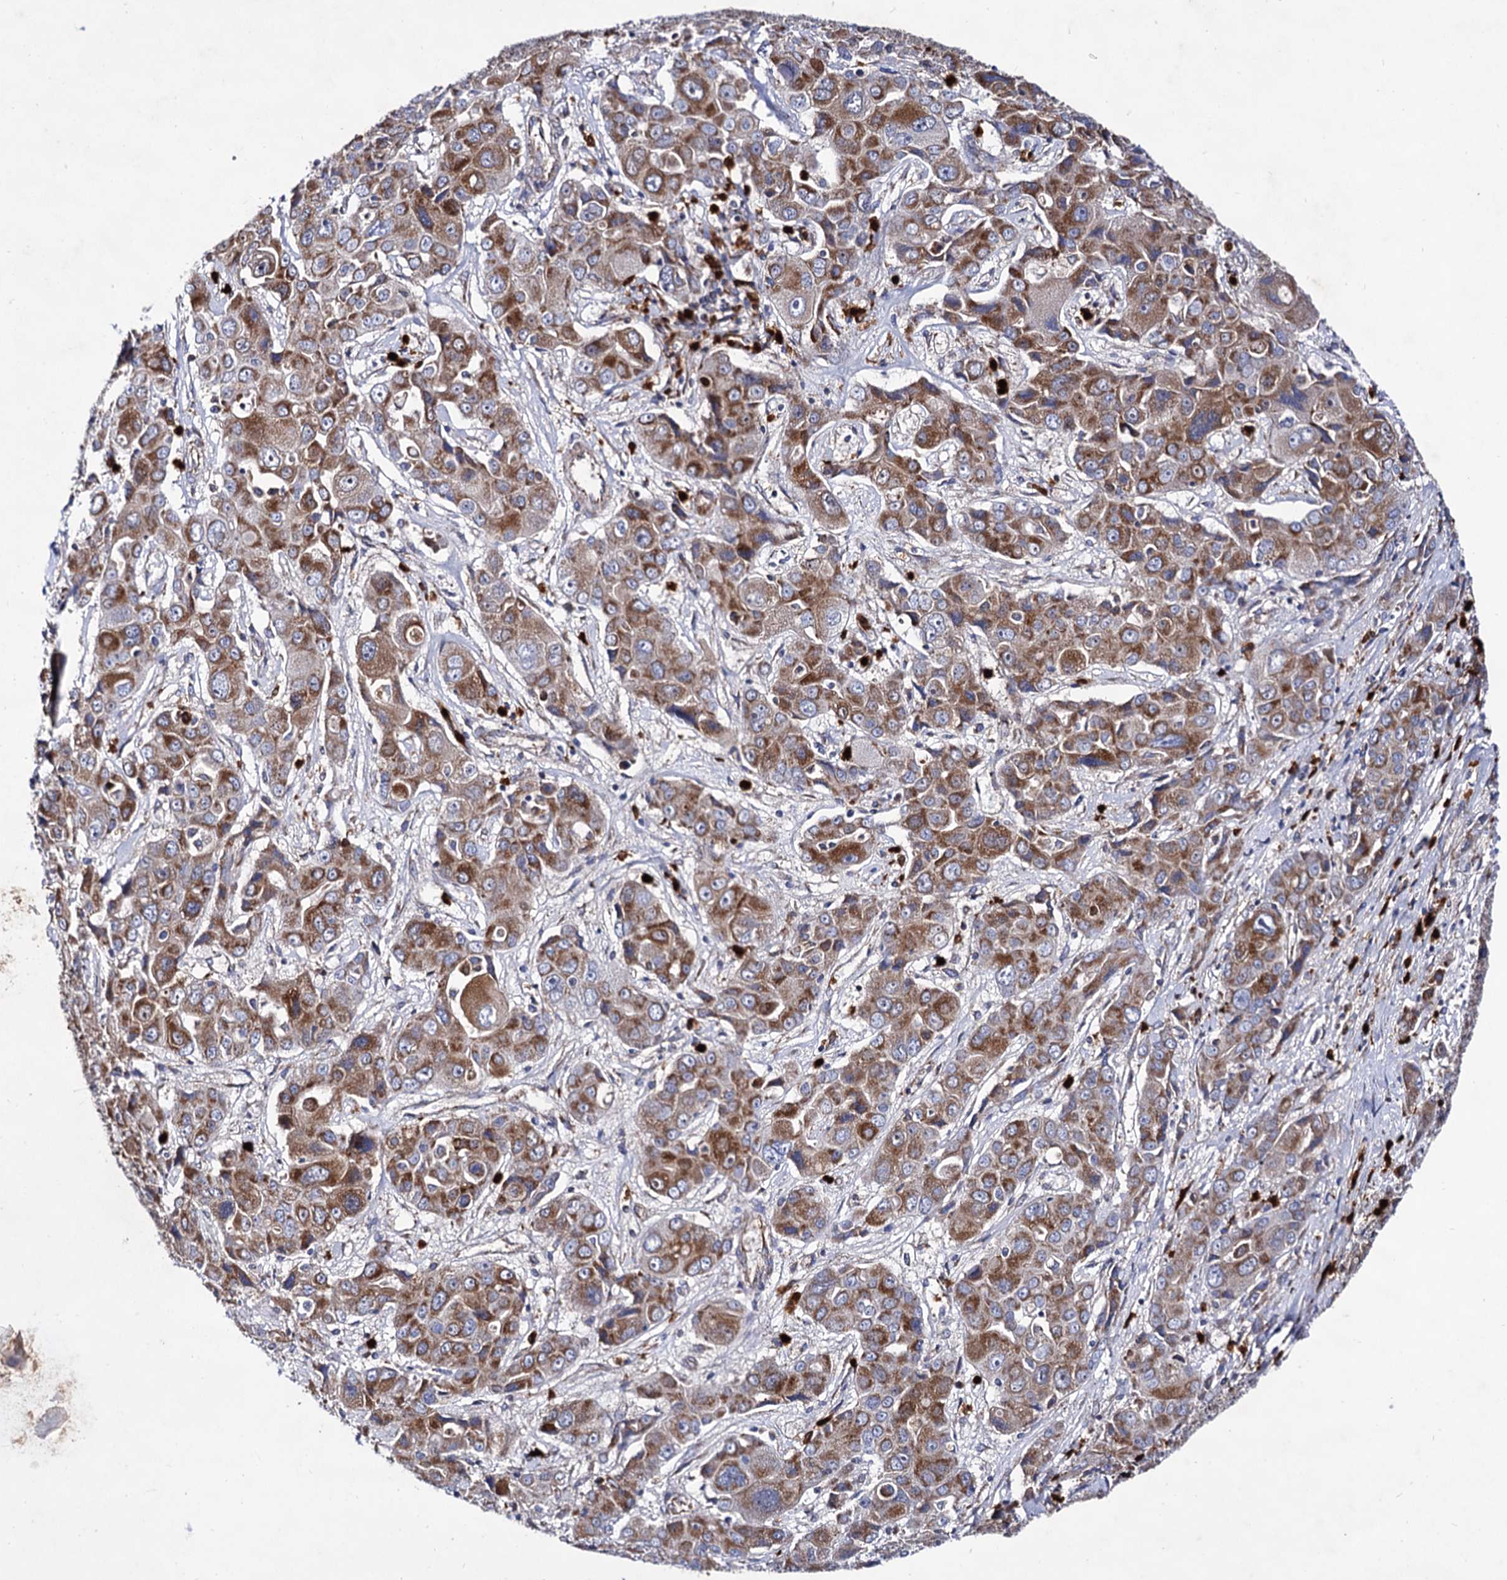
{"staining": {"intensity": "moderate", "quantity": ">75%", "location": "cytoplasmic/membranous"}, "tissue": "liver cancer", "cell_type": "Tumor cells", "image_type": "cancer", "snomed": [{"axis": "morphology", "description": "Cholangiocarcinoma"}, {"axis": "topography", "description": "Liver"}], "caption": "An image showing moderate cytoplasmic/membranous positivity in approximately >75% of tumor cells in liver cancer (cholangiocarcinoma), as visualized by brown immunohistochemical staining.", "gene": "ACAD9", "patient": {"sex": "male", "age": 67}}